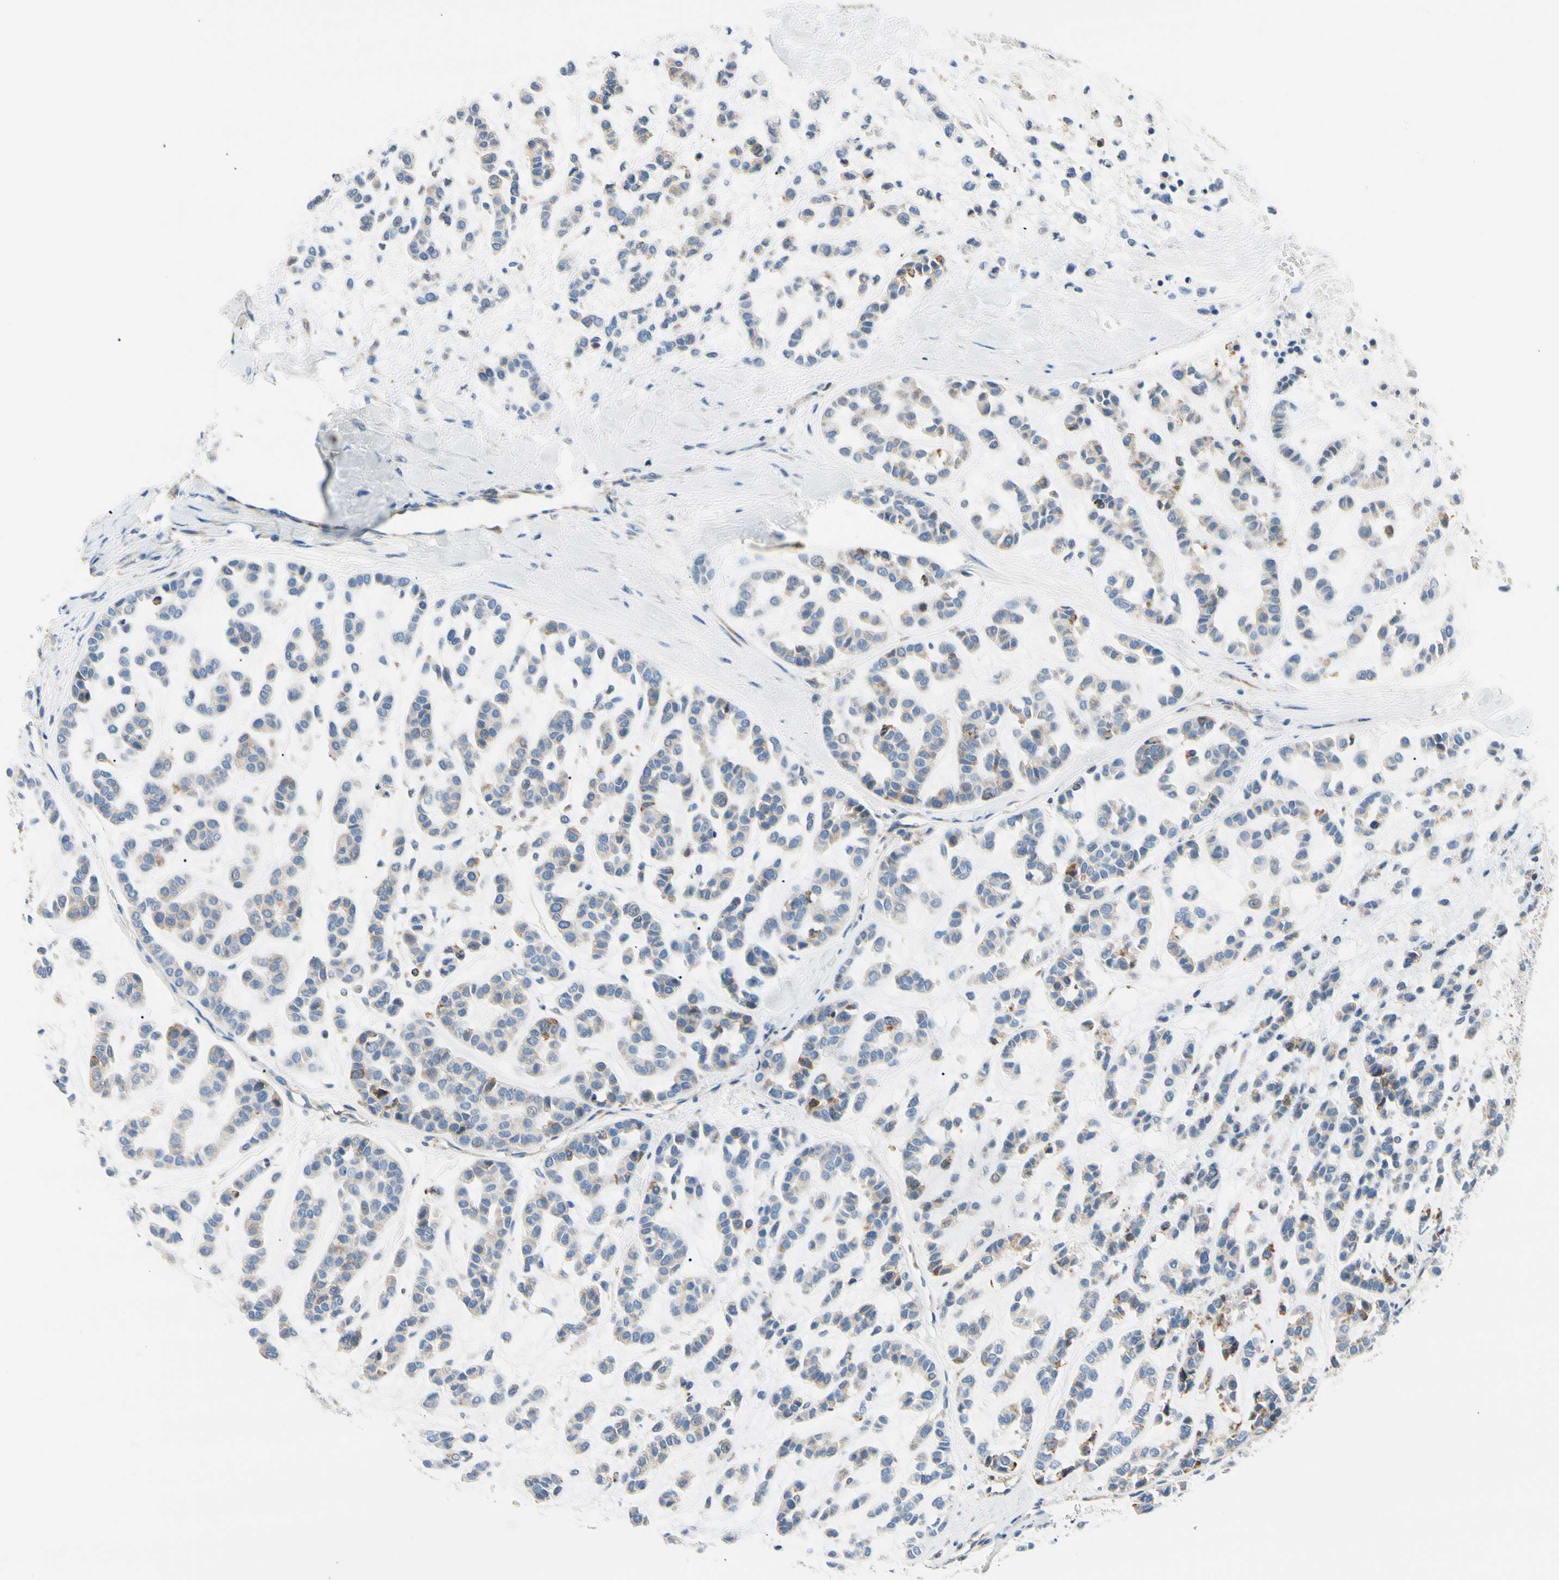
{"staining": {"intensity": "negative", "quantity": "none", "location": "none"}, "tissue": "head and neck cancer", "cell_type": "Tumor cells", "image_type": "cancer", "snomed": [{"axis": "morphology", "description": "Adenocarcinoma, NOS"}, {"axis": "morphology", "description": "Adenoma, NOS"}, {"axis": "topography", "description": "Head-Neck"}], "caption": "This image is of adenoma (head and neck) stained with immunohistochemistry to label a protein in brown with the nuclei are counter-stained blue. There is no staining in tumor cells.", "gene": "STXBP1", "patient": {"sex": "female", "age": 55}}